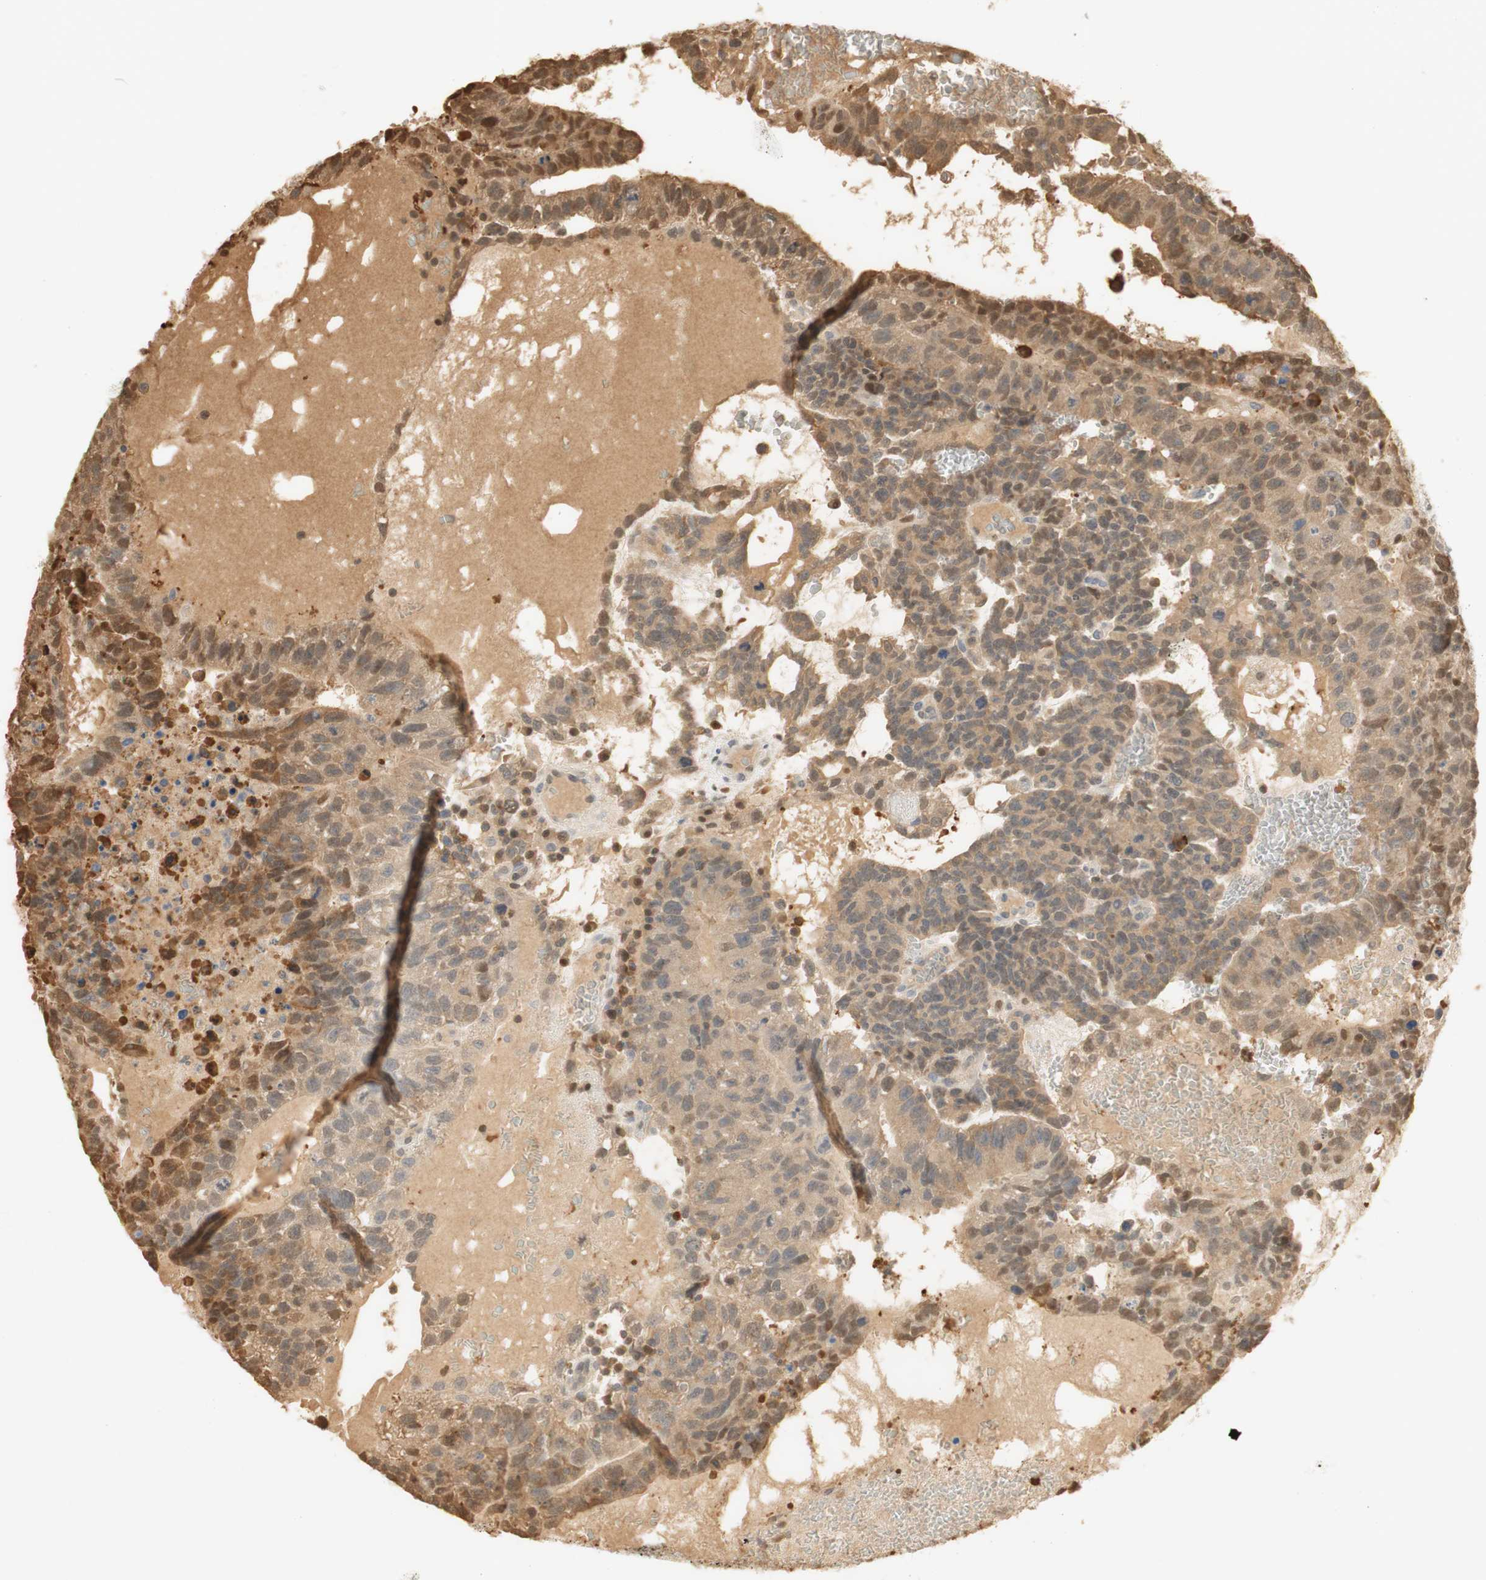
{"staining": {"intensity": "moderate", "quantity": ">75%", "location": "cytoplasmic/membranous,nuclear"}, "tissue": "testis cancer", "cell_type": "Tumor cells", "image_type": "cancer", "snomed": [{"axis": "morphology", "description": "Seminoma, NOS"}, {"axis": "morphology", "description": "Carcinoma, Embryonal, NOS"}, {"axis": "topography", "description": "Testis"}], "caption": "Immunohistochemistry (DAB) staining of testis cancer (seminoma) demonstrates moderate cytoplasmic/membranous and nuclear protein staining in approximately >75% of tumor cells.", "gene": "NAP1L4", "patient": {"sex": "male", "age": 52}}